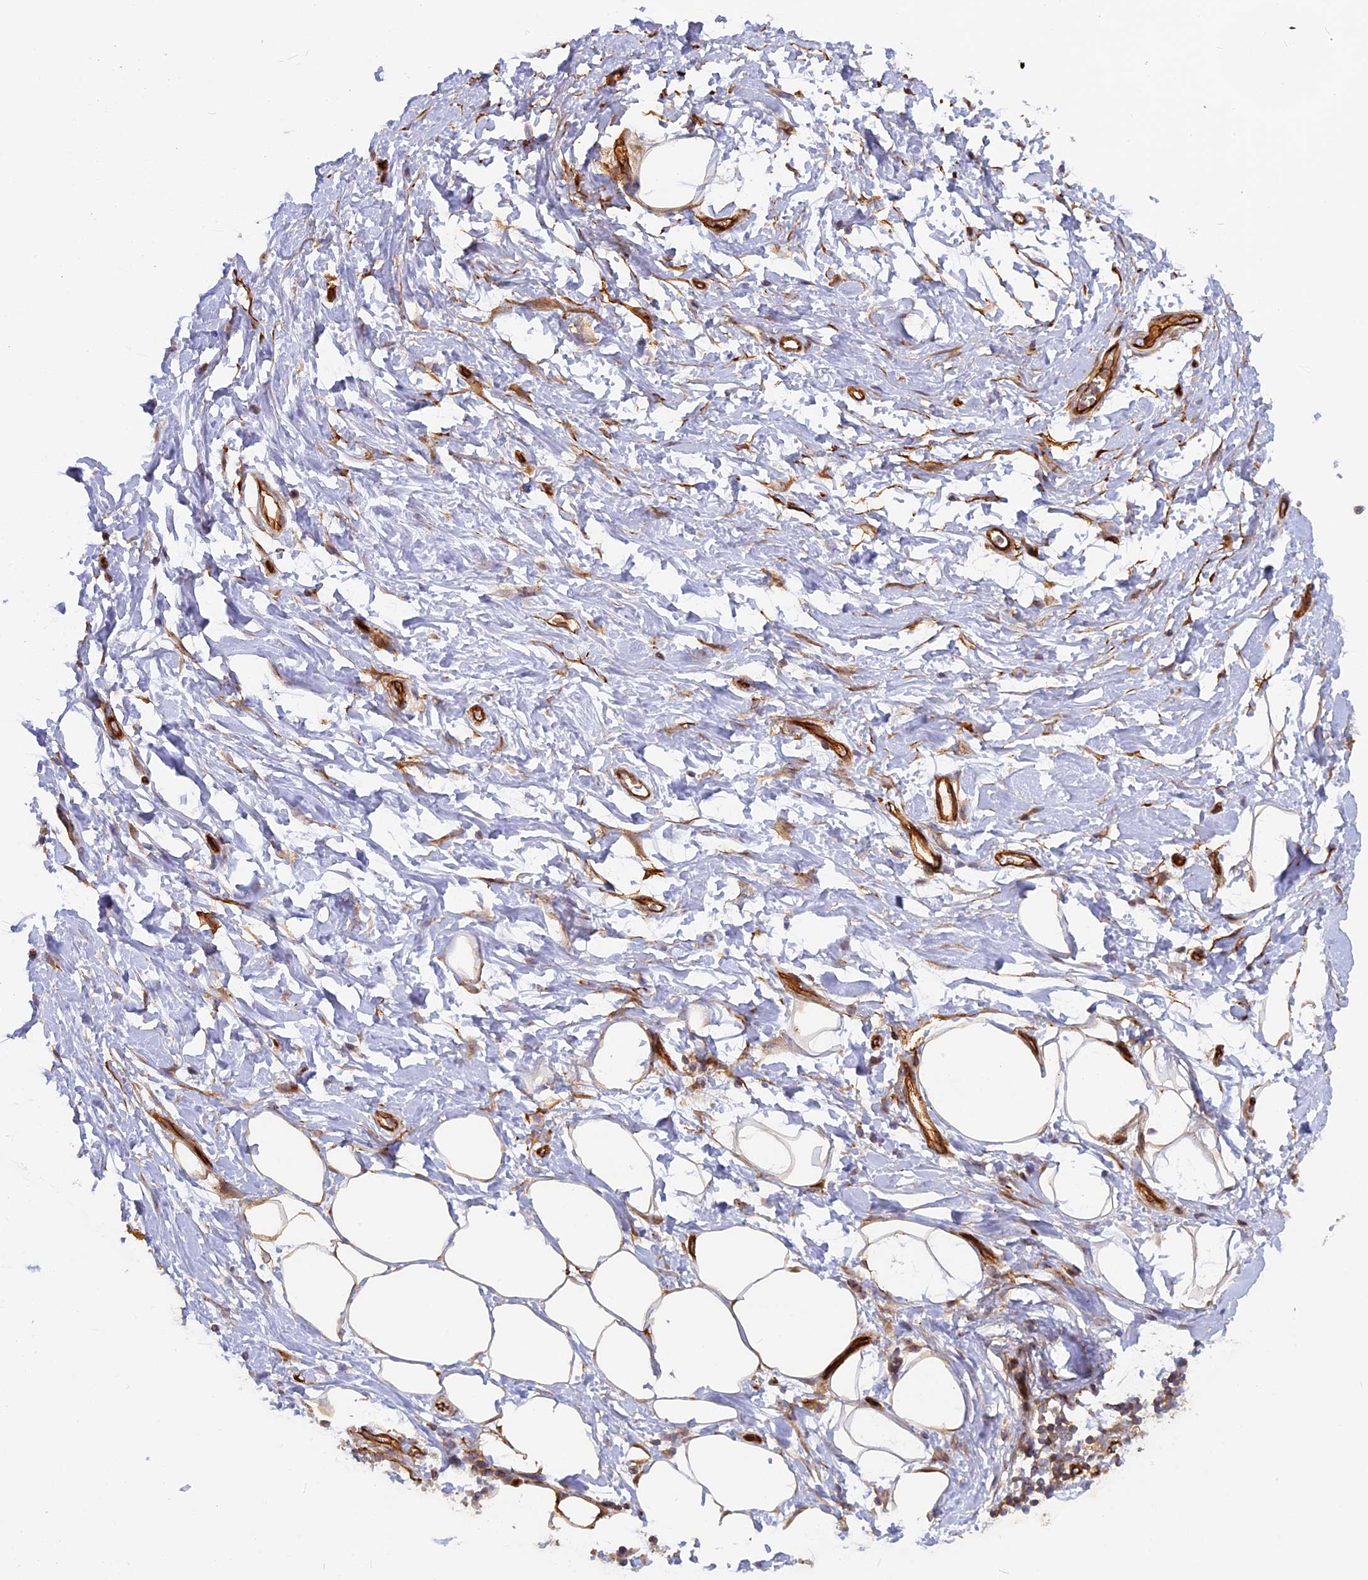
{"staining": {"intensity": "moderate", "quantity": ">75%", "location": "cytoplasmic/membranous"}, "tissue": "adipose tissue", "cell_type": "Adipocytes", "image_type": "normal", "snomed": [{"axis": "morphology", "description": "Normal tissue, NOS"}, {"axis": "morphology", "description": "Adenocarcinoma, NOS"}, {"axis": "topography", "description": "Pancreas"}, {"axis": "topography", "description": "Peripheral nerve tissue"}], "caption": "Immunohistochemical staining of normal adipose tissue demonstrates moderate cytoplasmic/membranous protein positivity in about >75% of adipocytes. (IHC, brightfield microscopy, high magnification).", "gene": "CNBD2", "patient": {"sex": "male", "age": 59}}